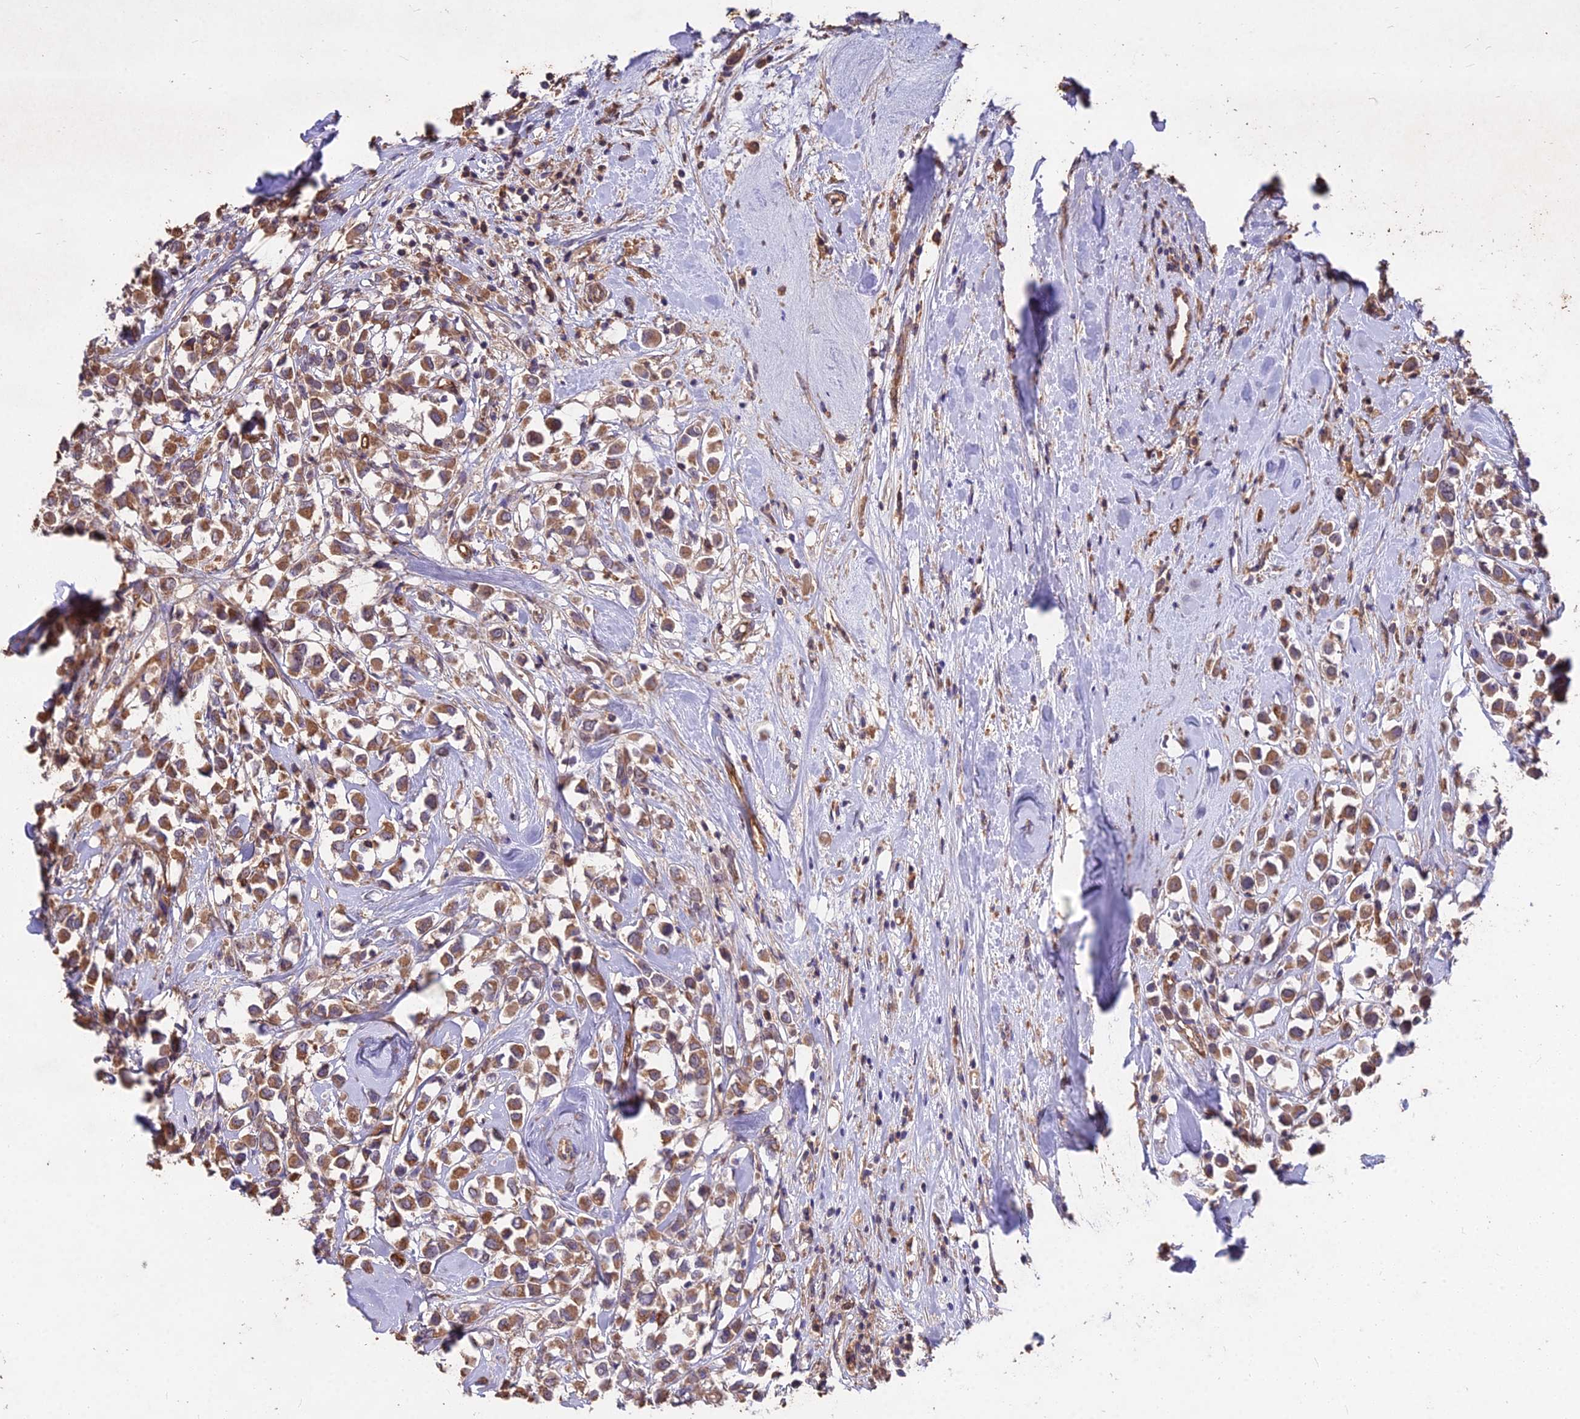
{"staining": {"intensity": "moderate", "quantity": ">75%", "location": "cytoplasmic/membranous"}, "tissue": "breast cancer", "cell_type": "Tumor cells", "image_type": "cancer", "snomed": [{"axis": "morphology", "description": "Duct carcinoma"}, {"axis": "topography", "description": "Breast"}], "caption": "This is an image of IHC staining of breast cancer, which shows moderate positivity in the cytoplasmic/membranous of tumor cells.", "gene": "CEMIP2", "patient": {"sex": "female", "age": 87}}